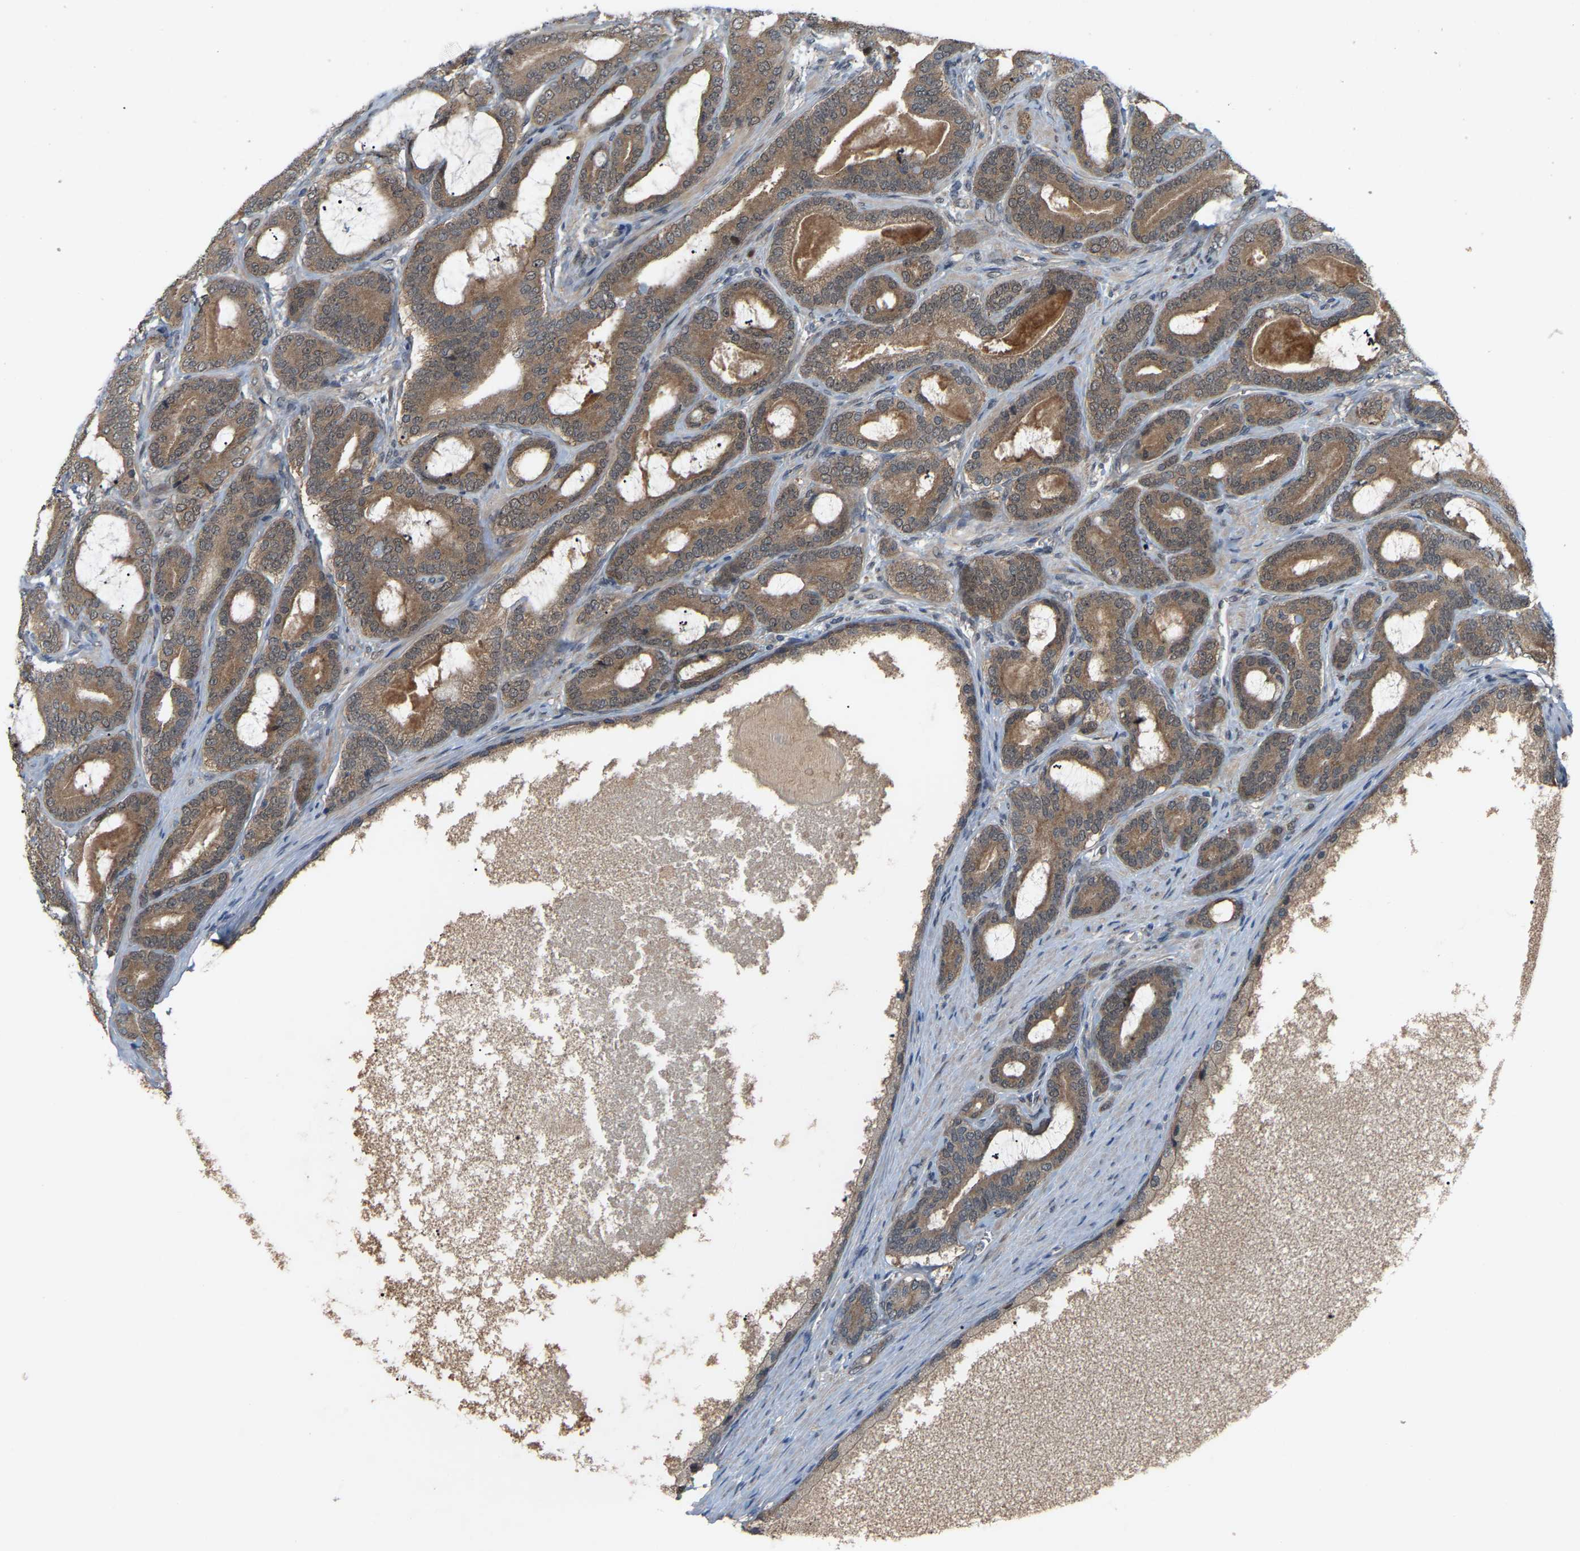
{"staining": {"intensity": "moderate", "quantity": ">75%", "location": "cytoplasmic/membranous"}, "tissue": "prostate cancer", "cell_type": "Tumor cells", "image_type": "cancer", "snomed": [{"axis": "morphology", "description": "Adenocarcinoma, High grade"}, {"axis": "topography", "description": "Prostate"}], "caption": "Immunohistochemical staining of human prostate high-grade adenocarcinoma reveals medium levels of moderate cytoplasmic/membranous expression in about >75% of tumor cells.", "gene": "CROT", "patient": {"sex": "male", "age": 60}}